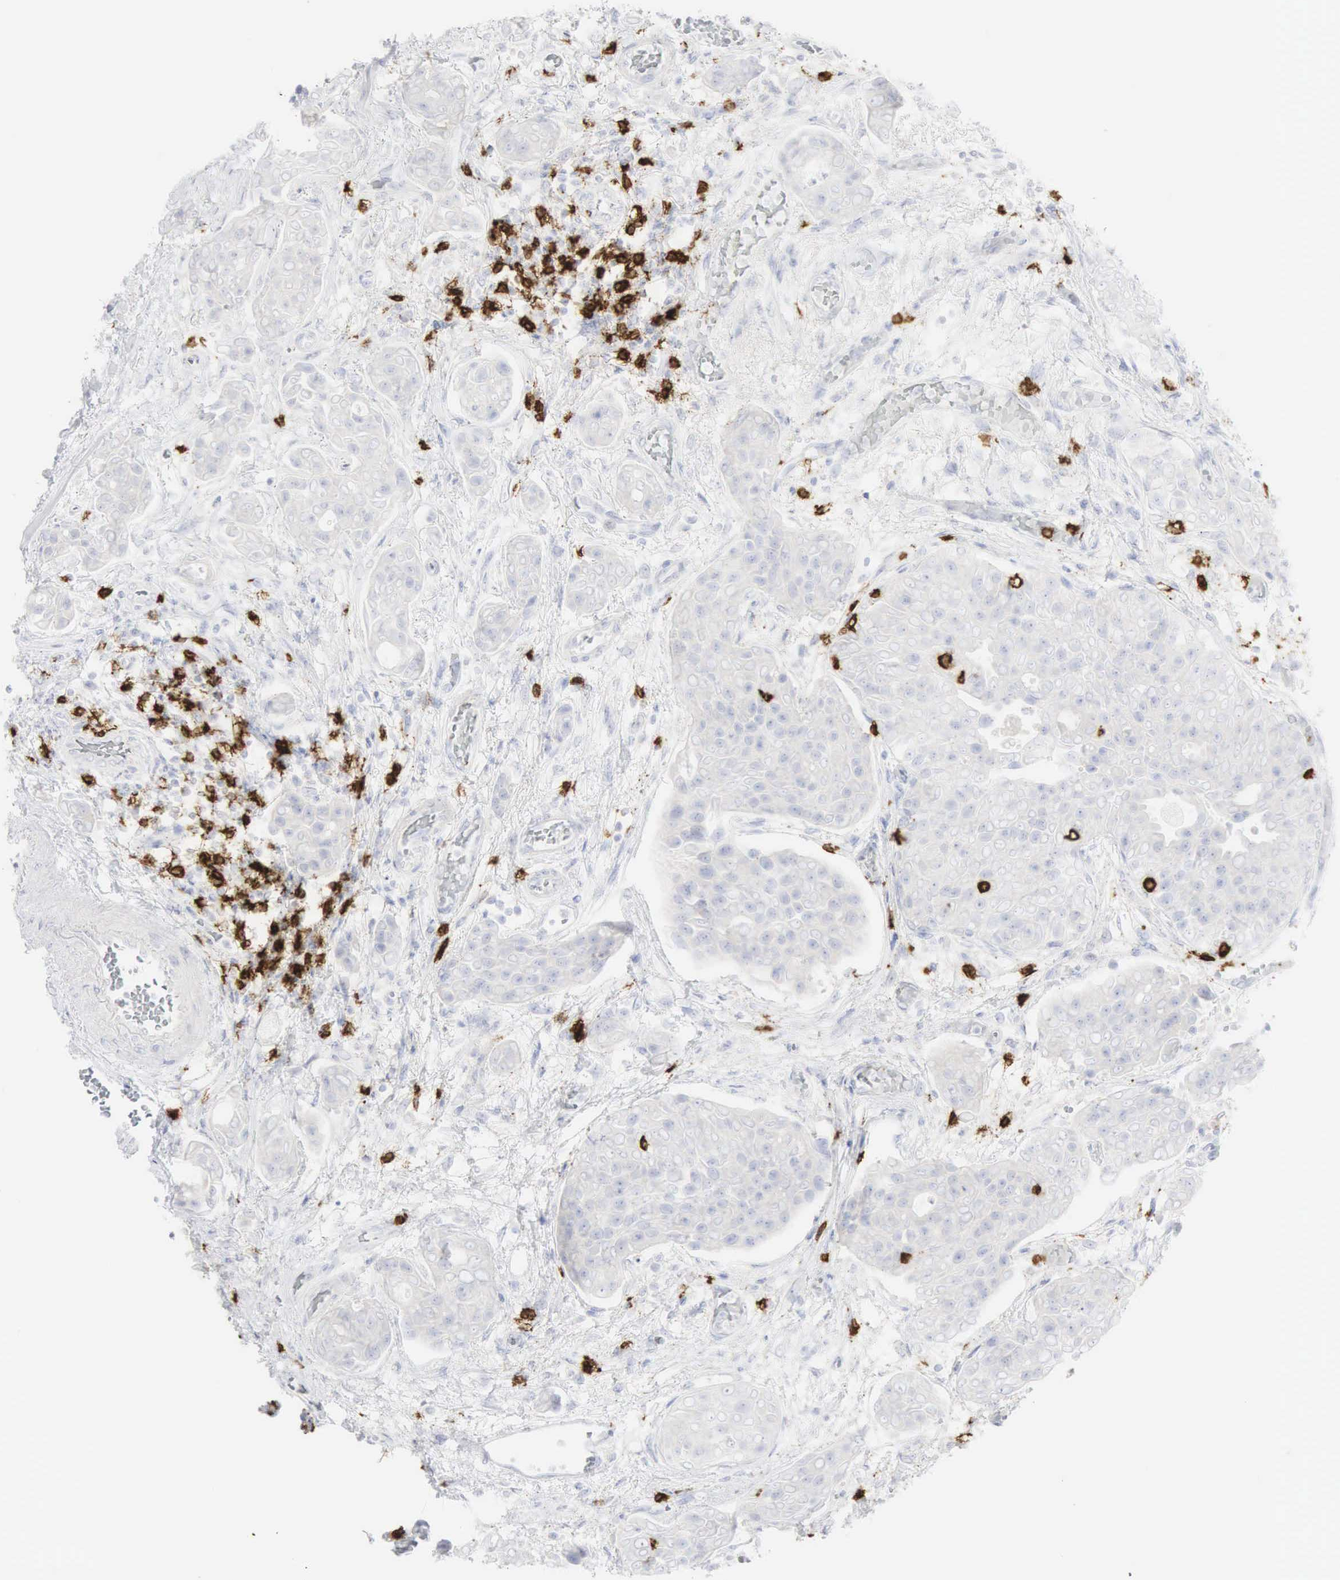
{"staining": {"intensity": "negative", "quantity": "none", "location": "none"}, "tissue": "urothelial cancer", "cell_type": "Tumor cells", "image_type": "cancer", "snomed": [{"axis": "morphology", "description": "Urothelial carcinoma, High grade"}, {"axis": "topography", "description": "Urinary bladder"}], "caption": "IHC photomicrograph of human high-grade urothelial carcinoma stained for a protein (brown), which displays no staining in tumor cells.", "gene": "CD8A", "patient": {"sex": "male", "age": 78}}